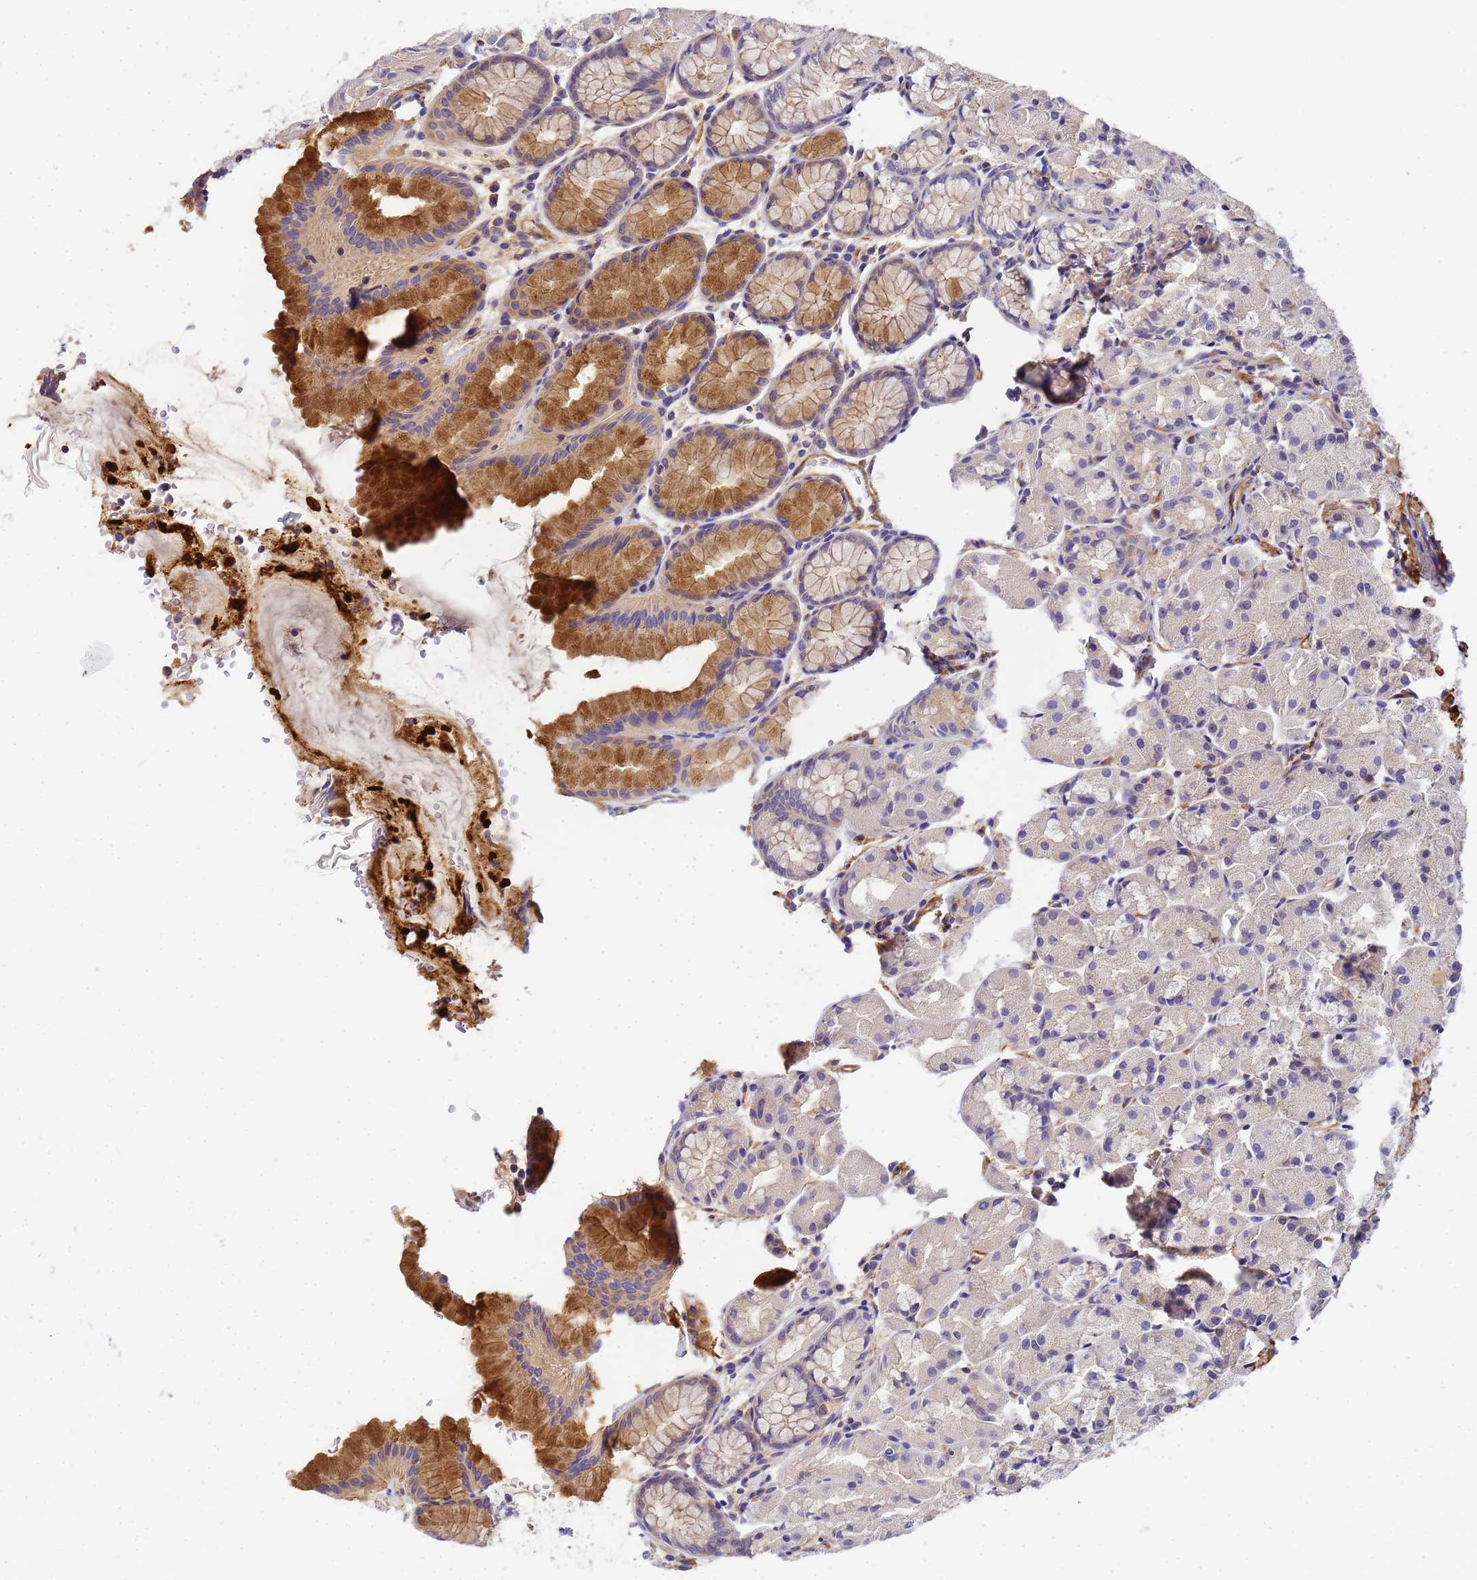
{"staining": {"intensity": "moderate", "quantity": "<25%", "location": "cytoplasmic/membranous"}, "tissue": "stomach", "cell_type": "Glandular cells", "image_type": "normal", "snomed": [{"axis": "morphology", "description": "Normal tissue, NOS"}, {"axis": "topography", "description": "Stomach, upper"}], "caption": "Protein staining of benign stomach displays moderate cytoplasmic/membranous positivity in about <25% of glandular cells. Ihc stains the protein in brown and the nuclei are stained blue.", "gene": "MYL10", "patient": {"sex": "male", "age": 47}}